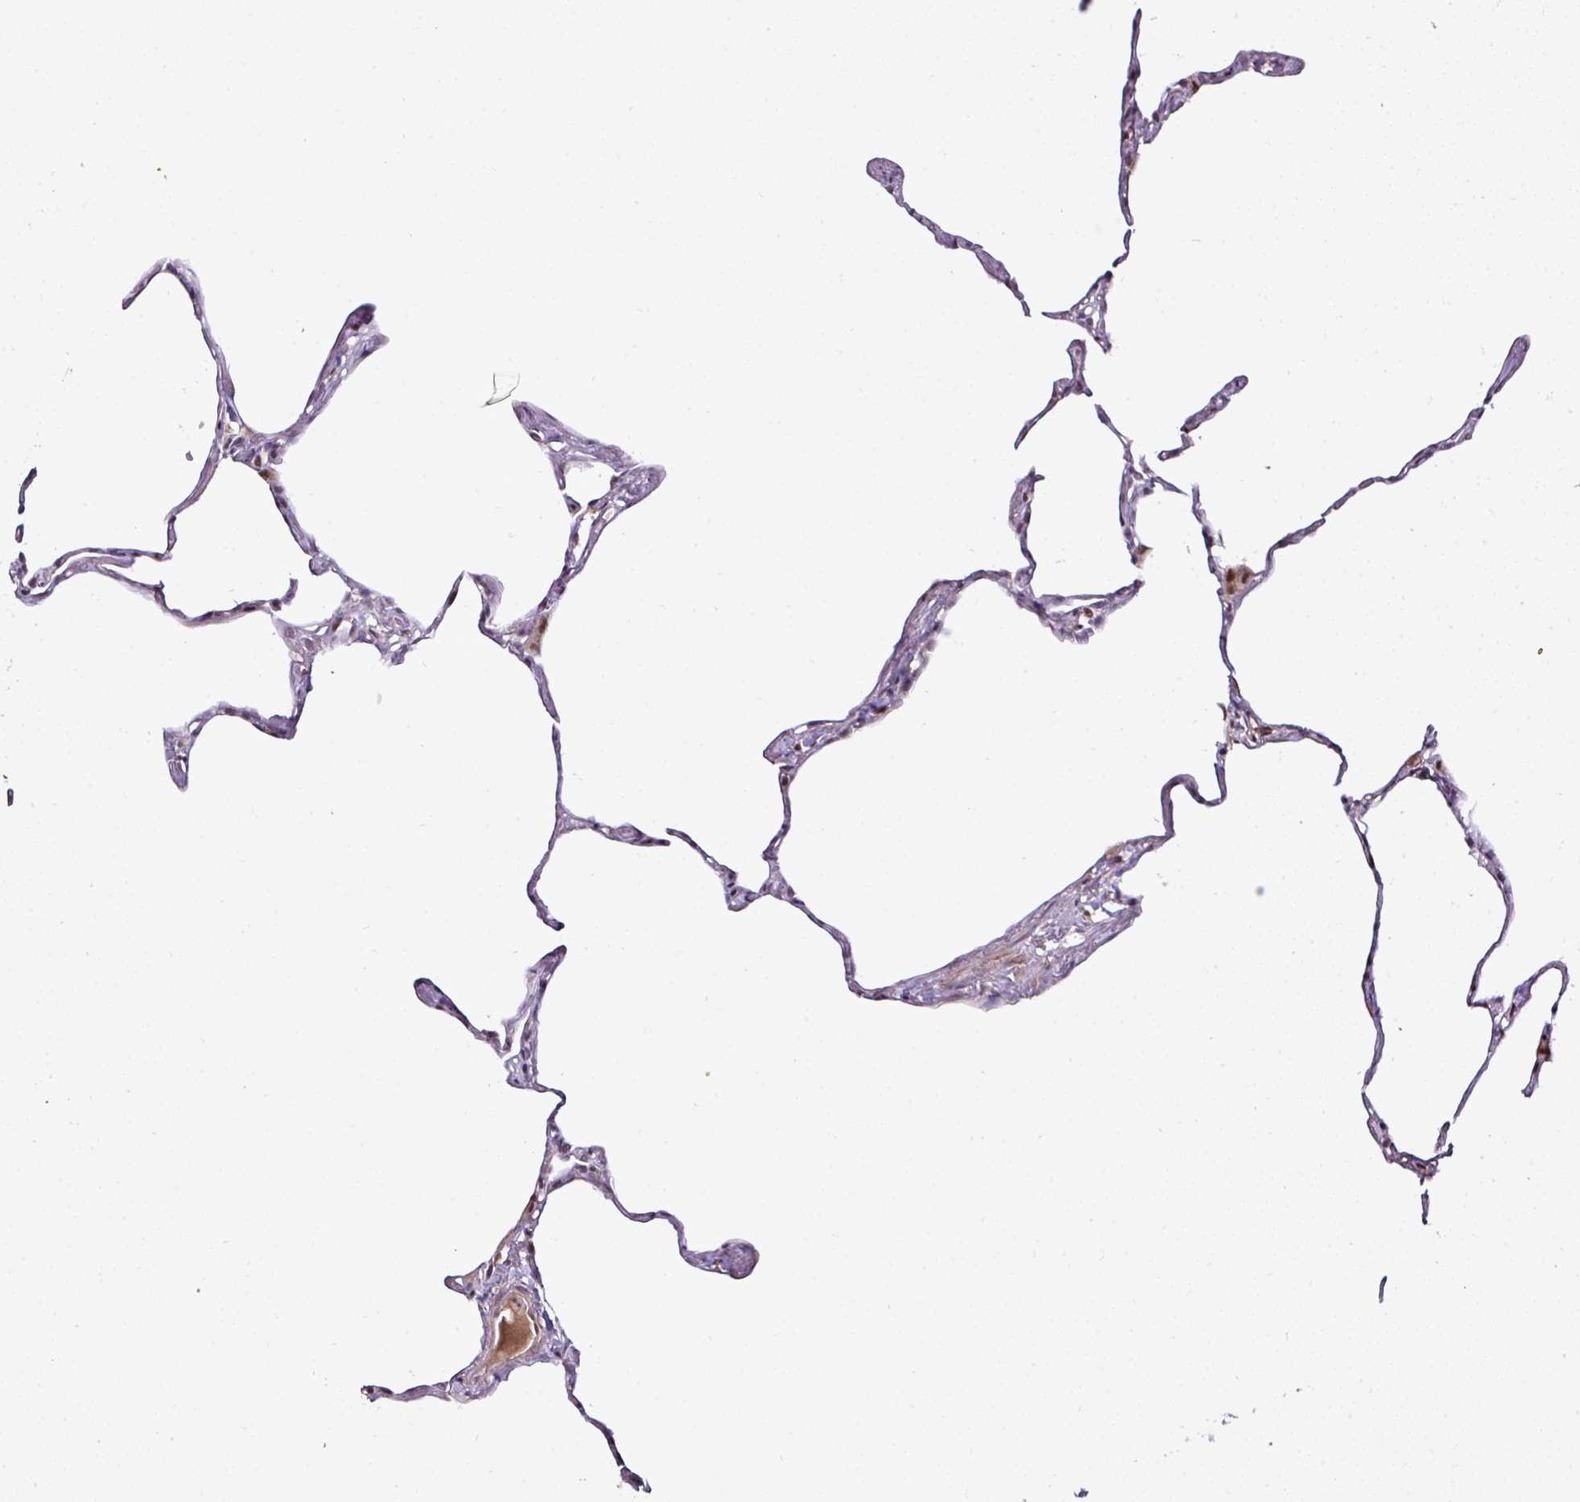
{"staining": {"intensity": "moderate", "quantity": "25%-75%", "location": "nuclear"}, "tissue": "lung", "cell_type": "Alveolar cells", "image_type": "normal", "snomed": [{"axis": "morphology", "description": "Normal tissue, NOS"}, {"axis": "topography", "description": "Lung"}], "caption": "Immunohistochemistry (DAB (3,3'-diaminobenzidine)) staining of normal human lung reveals moderate nuclear protein staining in approximately 25%-75% of alveolar cells.", "gene": "KLF16", "patient": {"sex": "male", "age": 65}}